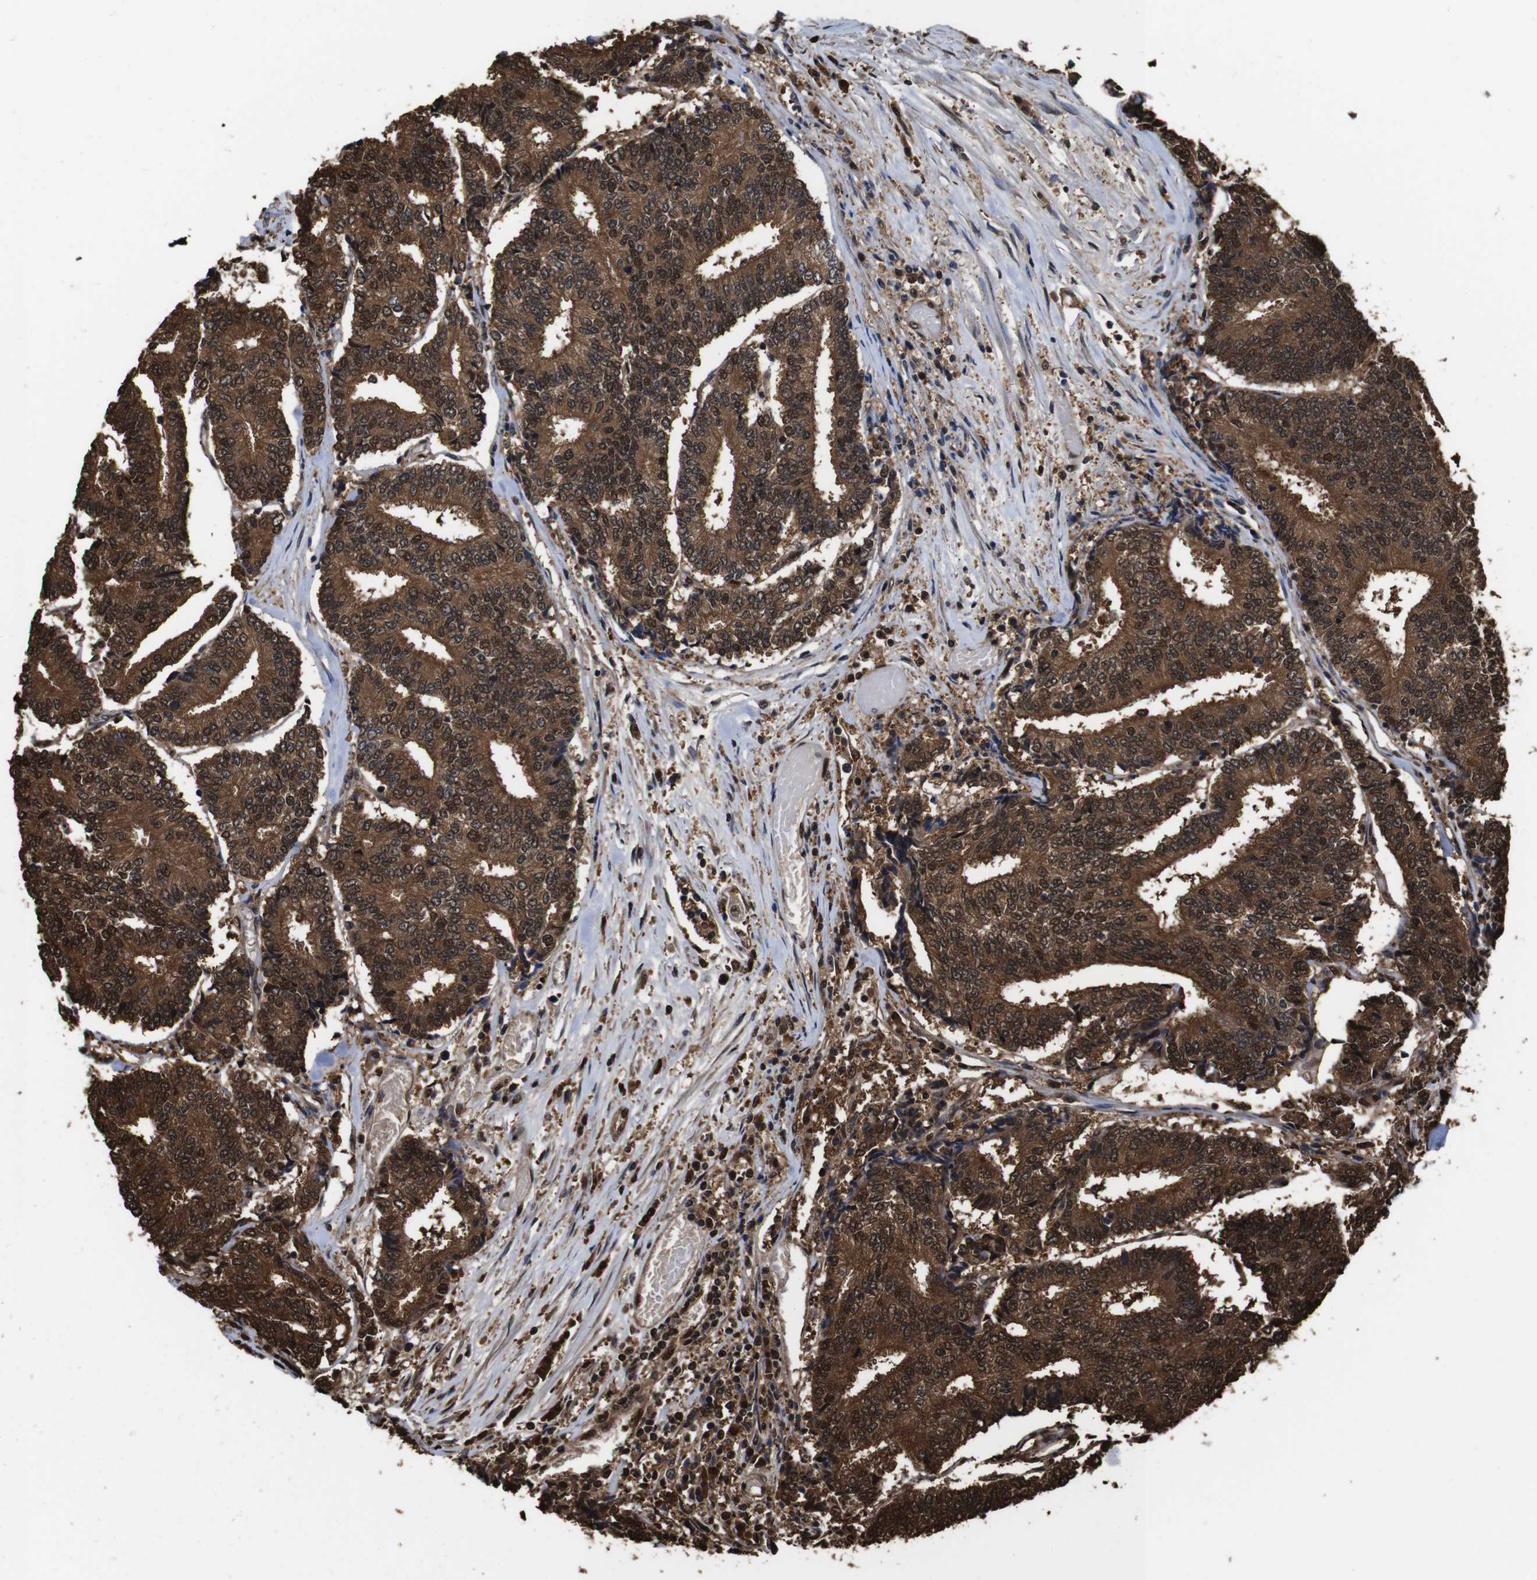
{"staining": {"intensity": "moderate", "quantity": ">75%", "location": "cytoplasmic/membranous,nuclear"}, "tissue": "prostate cancer", "cell_type": "Tumor cells", "image_type": "cancer", "snomed": [{"axis": "morphology", "description": "Normal tissue, NOS"}, {"axis": "morphology", "description": "Adenocarcinoma, High grade"}, {"axis": "topography", "description": "Prostate"}, {"axis": "topography", "description": "Seminal veicle"}], "caption": "Tumor cells demonstrate moderate cytoplasmic/membranous and nuclear expression in approximately >75% of cells in adenocarcinoma (high-grade) (prostate).", "gene": "VCP", "patient": {"sex": "male", "age": 55}}